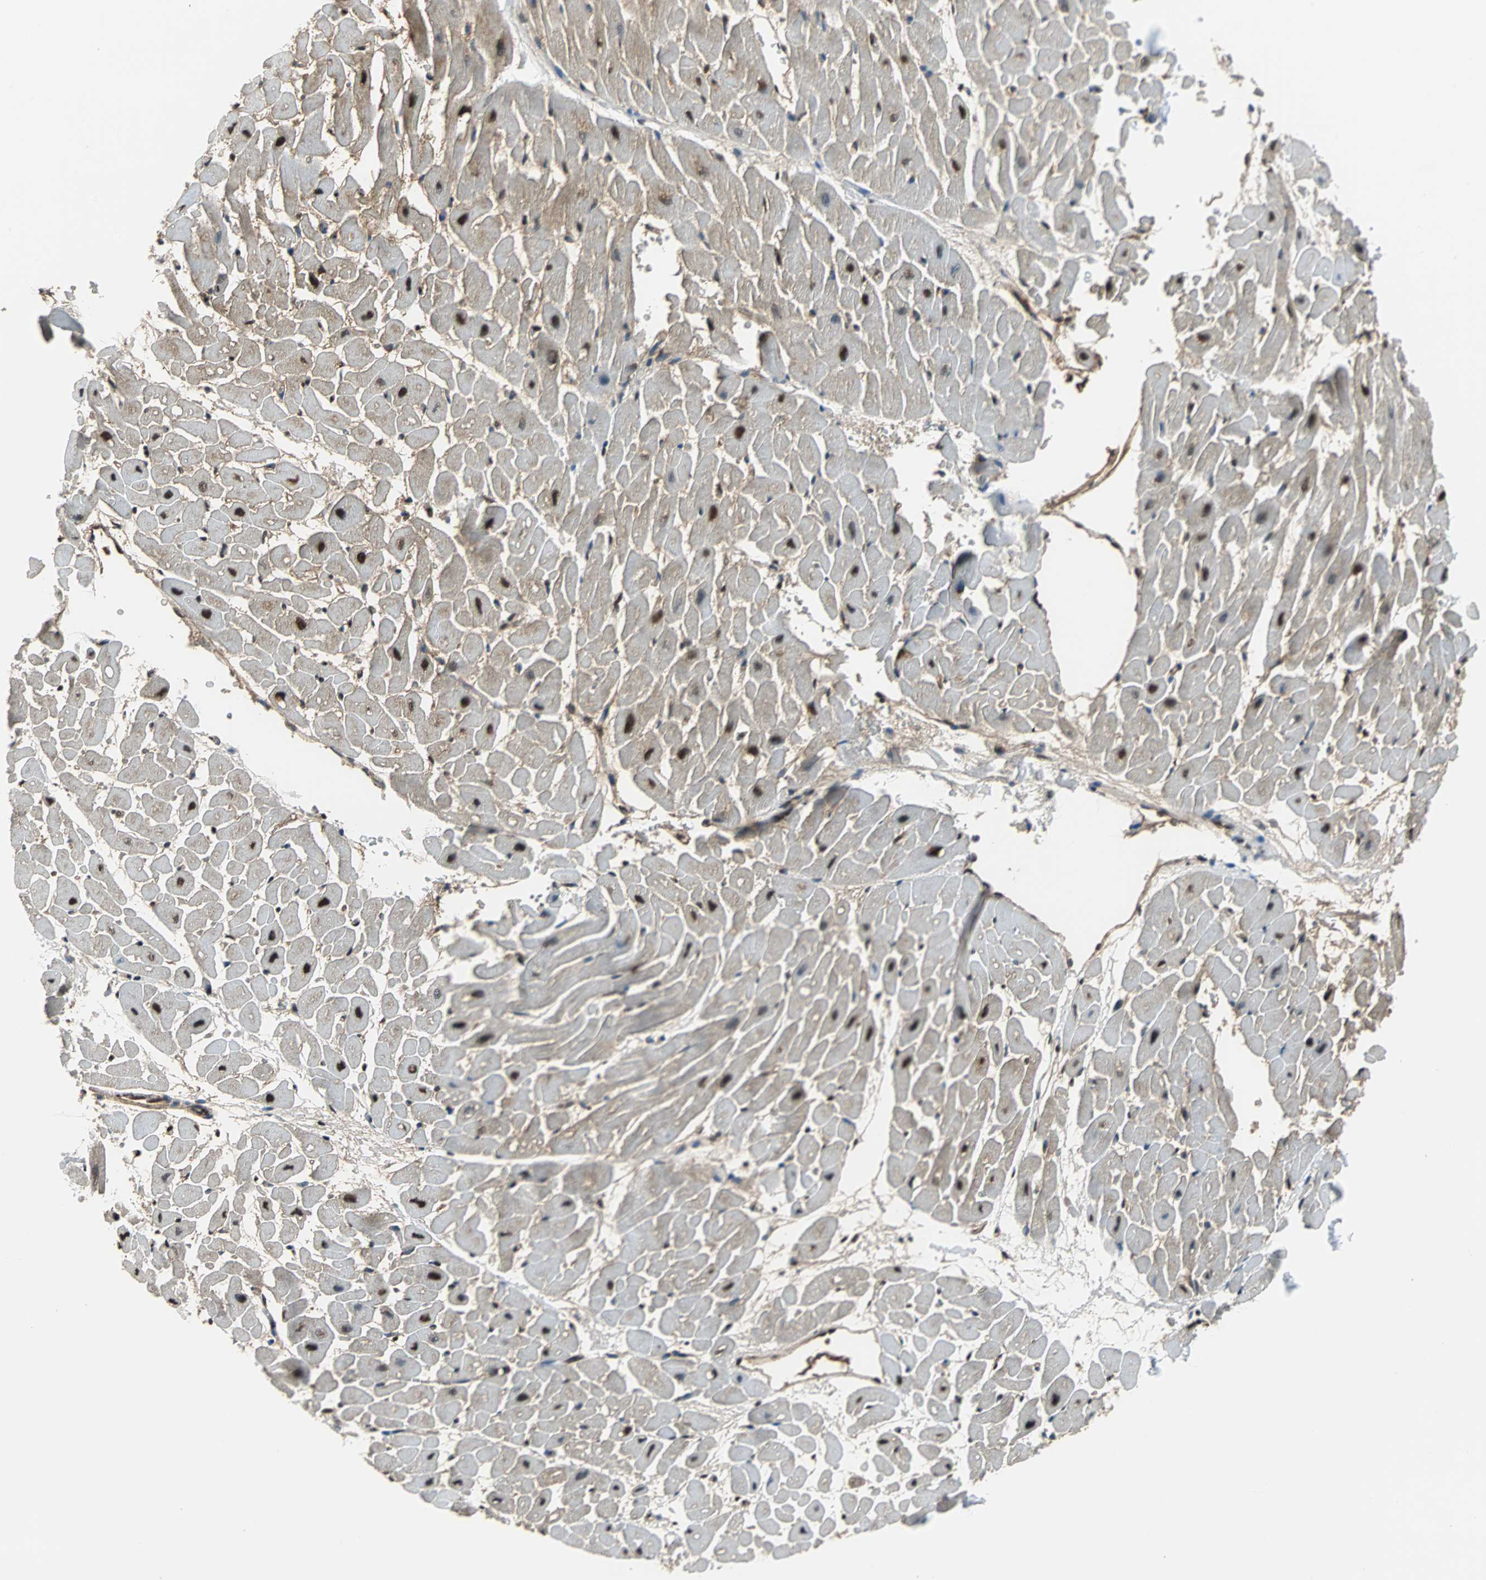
{"staining": {"intensity": "strong", "quantity": ">75%", "location": "nuclear"}, "tissue": "heart muscle", "cell_type": "Cardiomyocytes", "image_type": "normal", "snomed": [{"axis": "morphology", "description": "Normal tissue, NOS"}, {"axis": "topography", "description": "Heart"}], "caption": "This micrograph exhibits unremarkable heart muscle stained with immunohistochemistry to label a protein in brown. The nuclear of cardiomyocytes show strong positivity for the protein. Nuclei are counter-stained blue.", "gene": "VCP", "patient": {"sex": "male", "age": 45}}